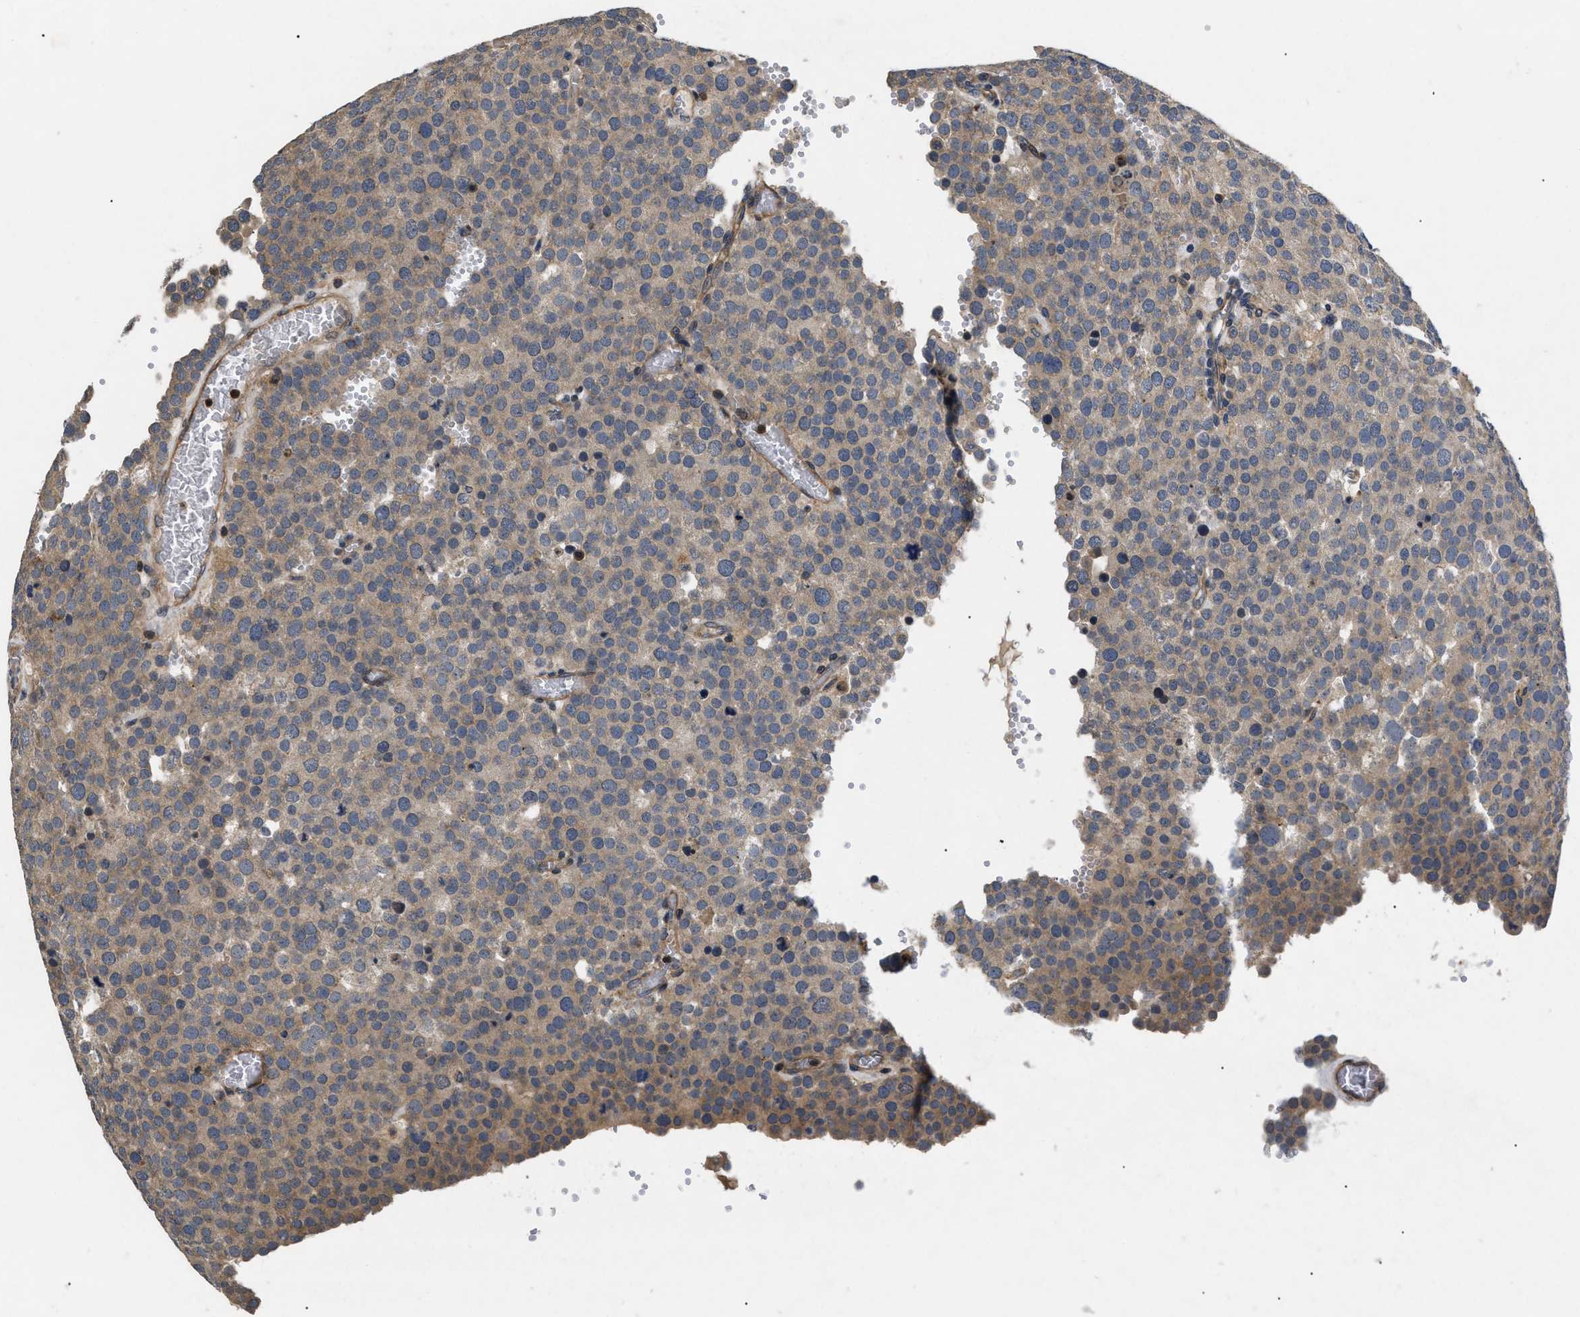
{"staining": {"intensity": "moderate", "quantity": "25%-75%", "location": "cytoplasmic/membranous"}, "tissue": "testis cancer", "cell_type": "Tumor cells", "image_type": "cancer", "snomed": [{"axis": "morphology", "description": "Normal tissue, NOS"}, {"axis": "morphology", "description": "Seminoma, NOS"}, {"axis": "topography", "description": "Testis"}], "caption": "Testis cancer (seminoma) tissue shows moderate cytoplasmic/membranous expression in about 25%-75% of tumor cells The protein of interest is stained brown, and the nuclei are stained in blue (DAB IHC with brightfield microscopy, high magnification).", "gene": "HMGCR", "patient": {"sex": "male", "age": 71}}